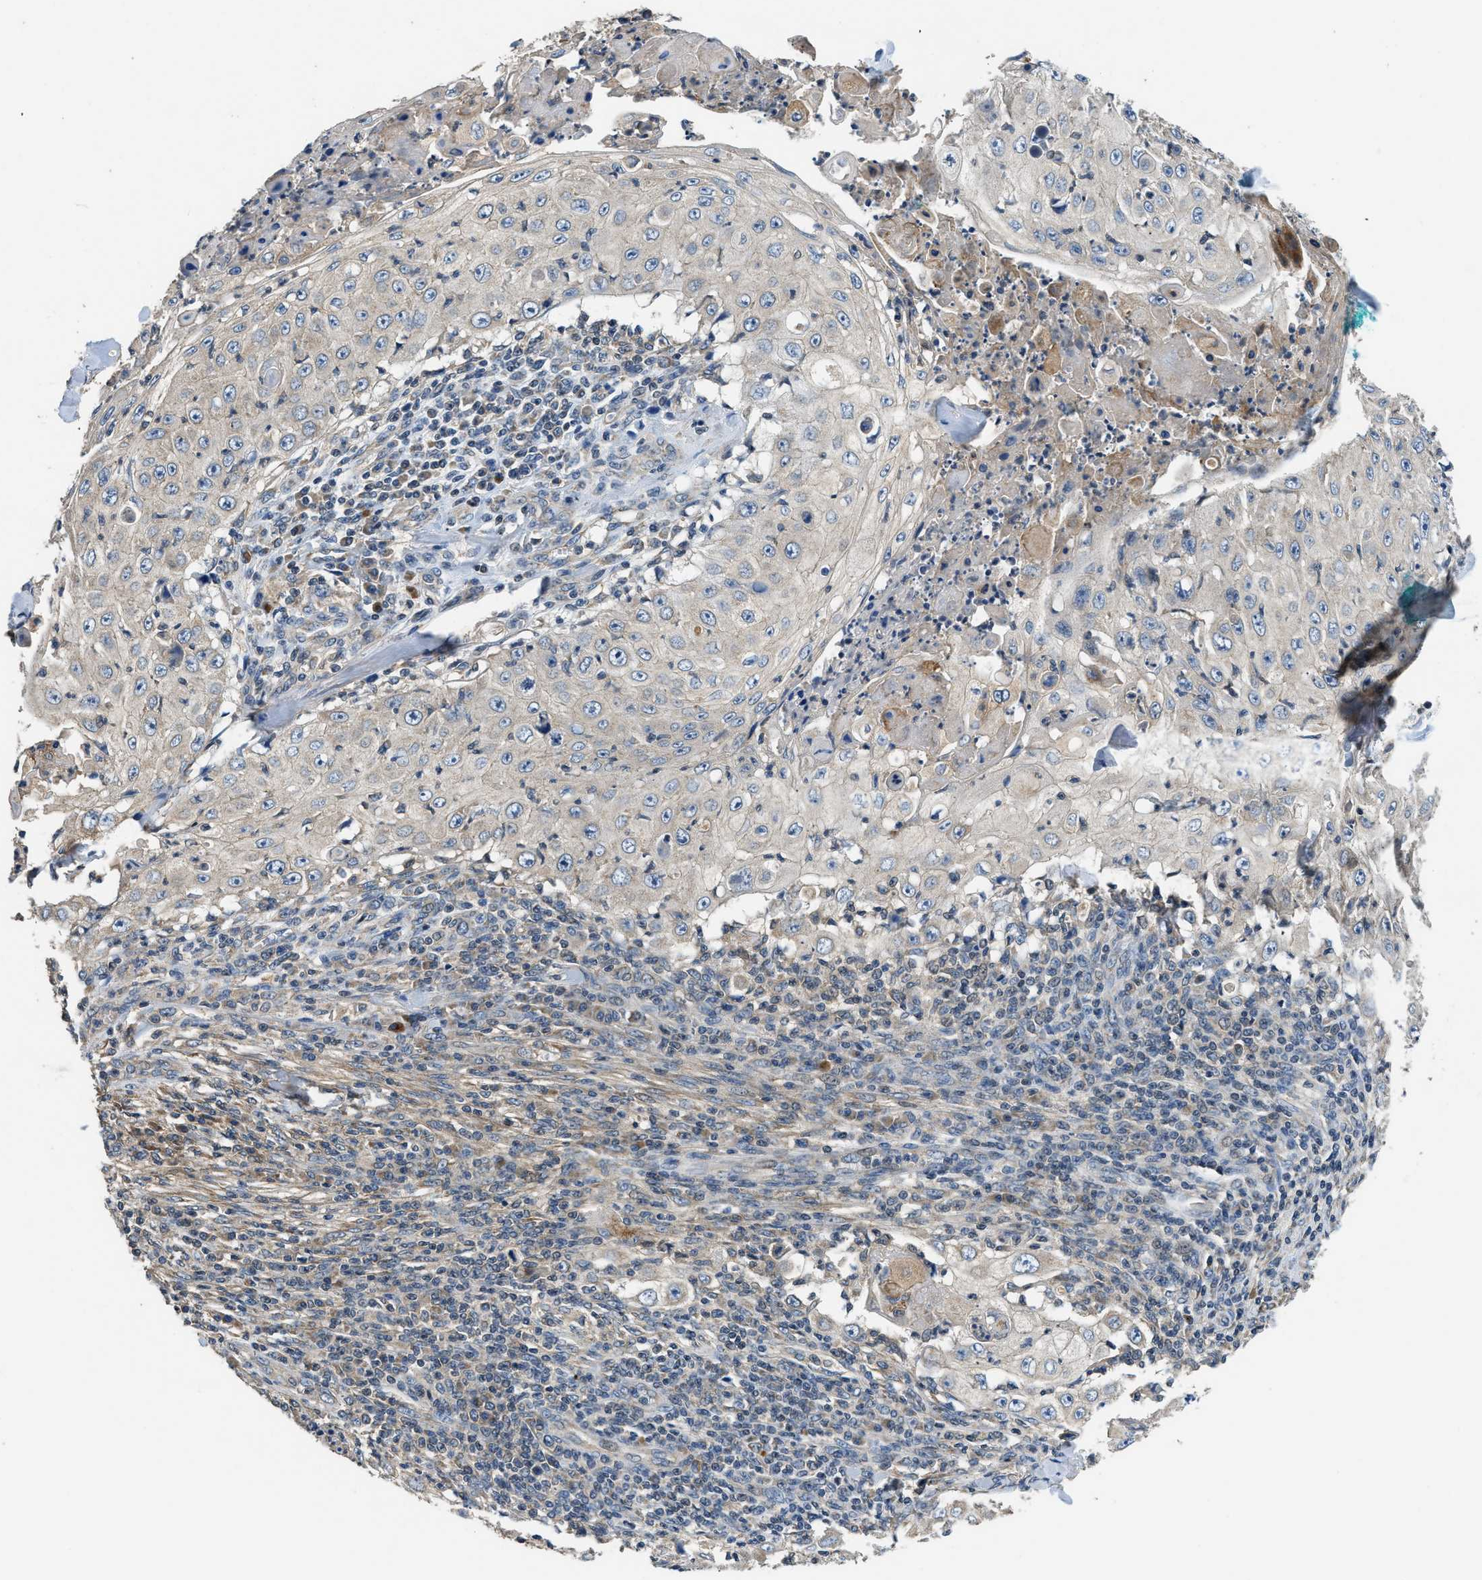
{"staining": {"intensity": "negative", "quantity": "none", "location": "none"}, "tissue": "skin cancer", "cell_type": "Tumor cells", "image_type": "cancer", "snomed": [{"axis": "morphology", "description": "Squamous cell carcinoma, NOS"}, {"axis": "topography", "description": "Skin"}], "caption": "An immunohistochemistry (IHC) micrograph of squamous cell carcinoma (skin) is shown. There is no staining in tumor cells of squamous cell carcinoma (skin). (Stains: DAB (3,3'-diaminobenzidine) immunohistochemistry (IHC) with hematoxylin counter stain, Microscopy: brightfield microscopy at high magnification).", "gene": "SSH2", "patient": {"sex": "male", "age": 86}}